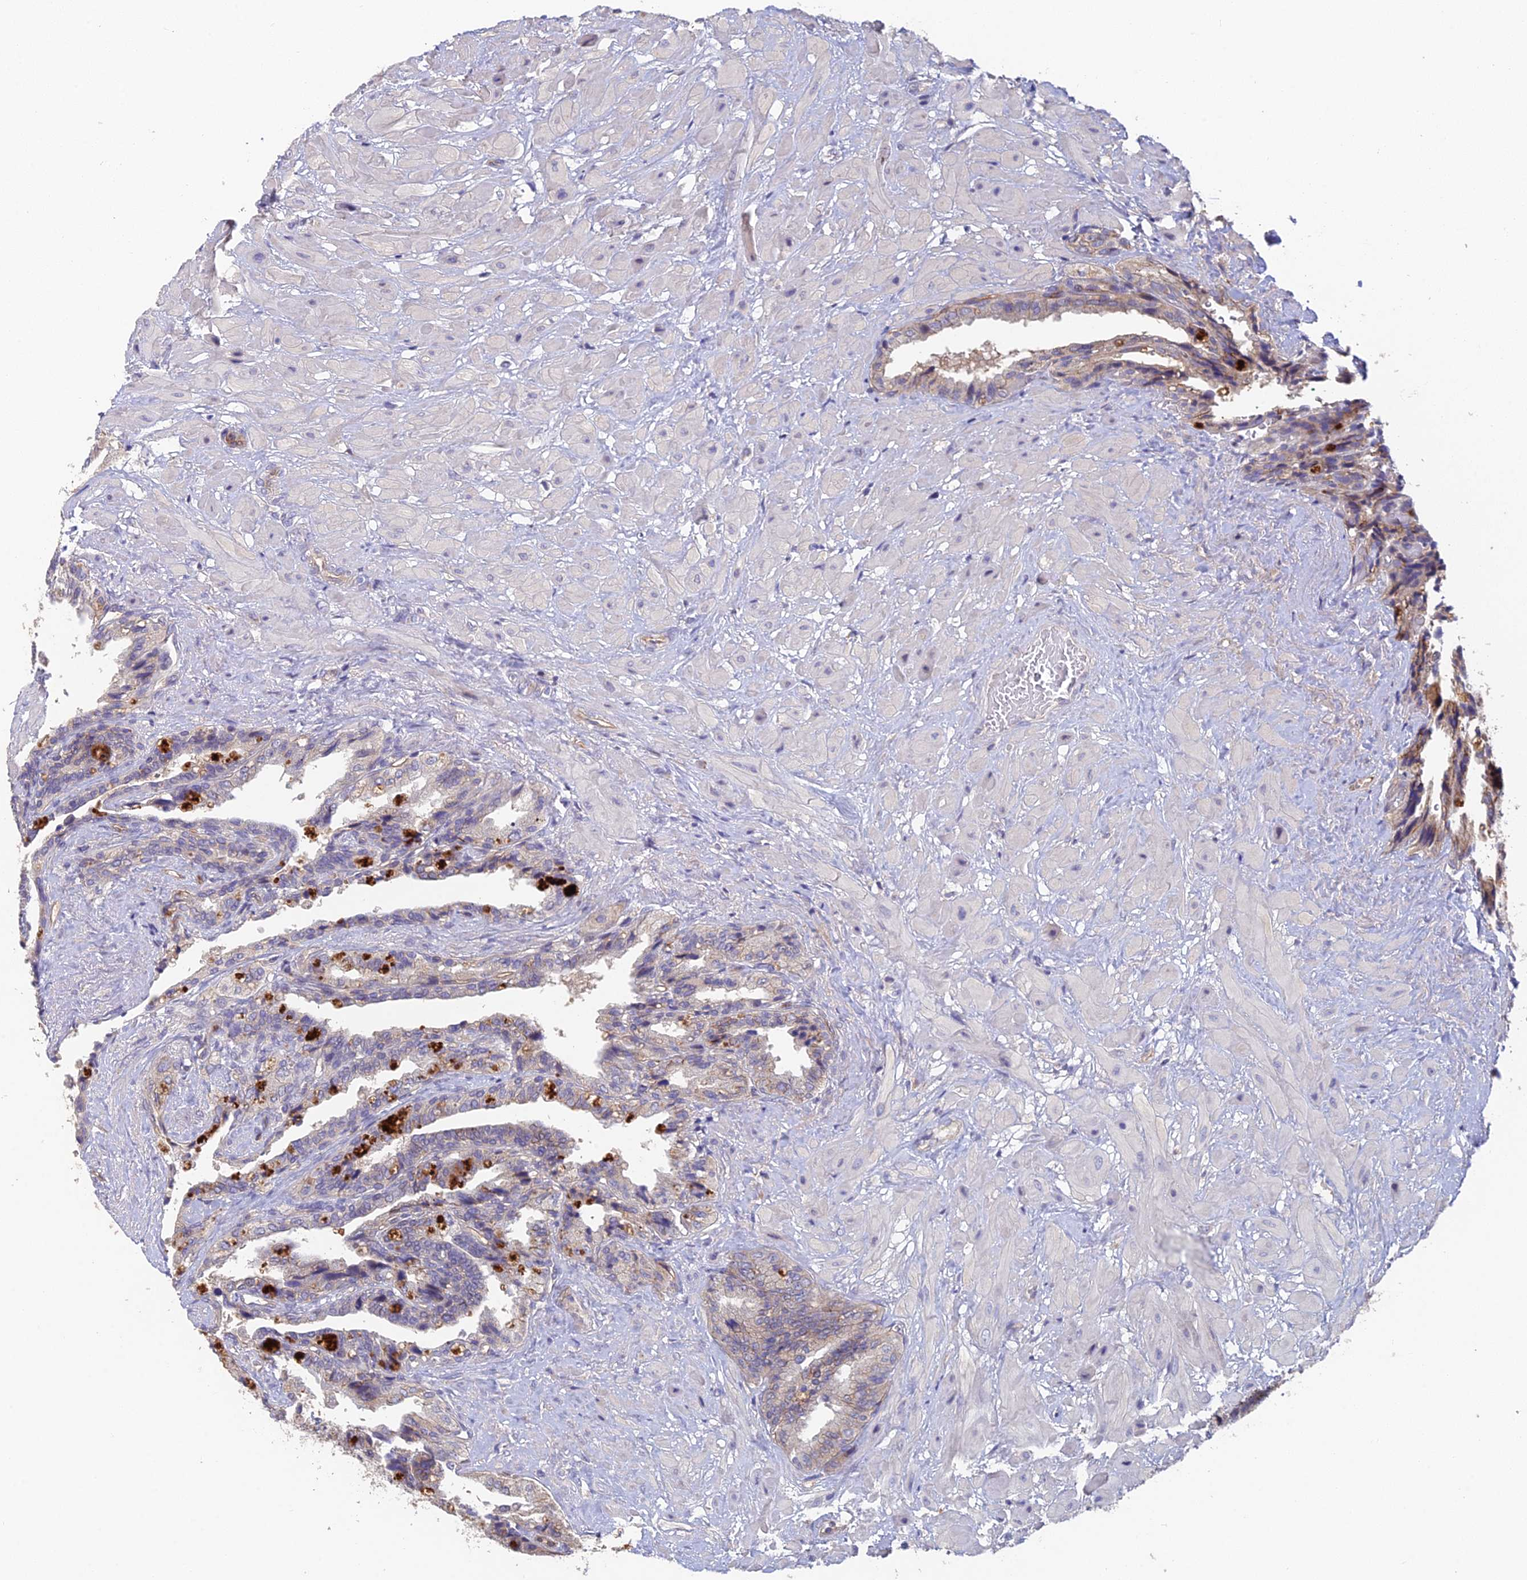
{"staining": {"intensity": "weak", "quantity": "25%-75%", "location": "cytoplasmic/membranous"}, "tissue": "seminal vesicle", "cell_type": "Glandular cells", "image_type": "normal", "snomed": [{"axis": "morphology", "description": "Normal tissue, NOS"}, {"axis": "topography", "description": "Seminal veicle"}, {"axis": "topography", "description": "Peripheral nerve tissue"}], "caption": "IHC staining of unremarkable seminal vesicle, which reveals low levels of weak cytoplasmic/membranous expression in approximately 25%-75% of glandular cells indicating weak cytoplasmic/membranous protein staining. The staining was performed using DAB (3,3'-diaminobenzidine) (brown) for protein detection and nuclei were counterstained in hematoxylin (blue).", "gene": "ADAMTS13", "patient": {"sex": "male", "age": 60}}